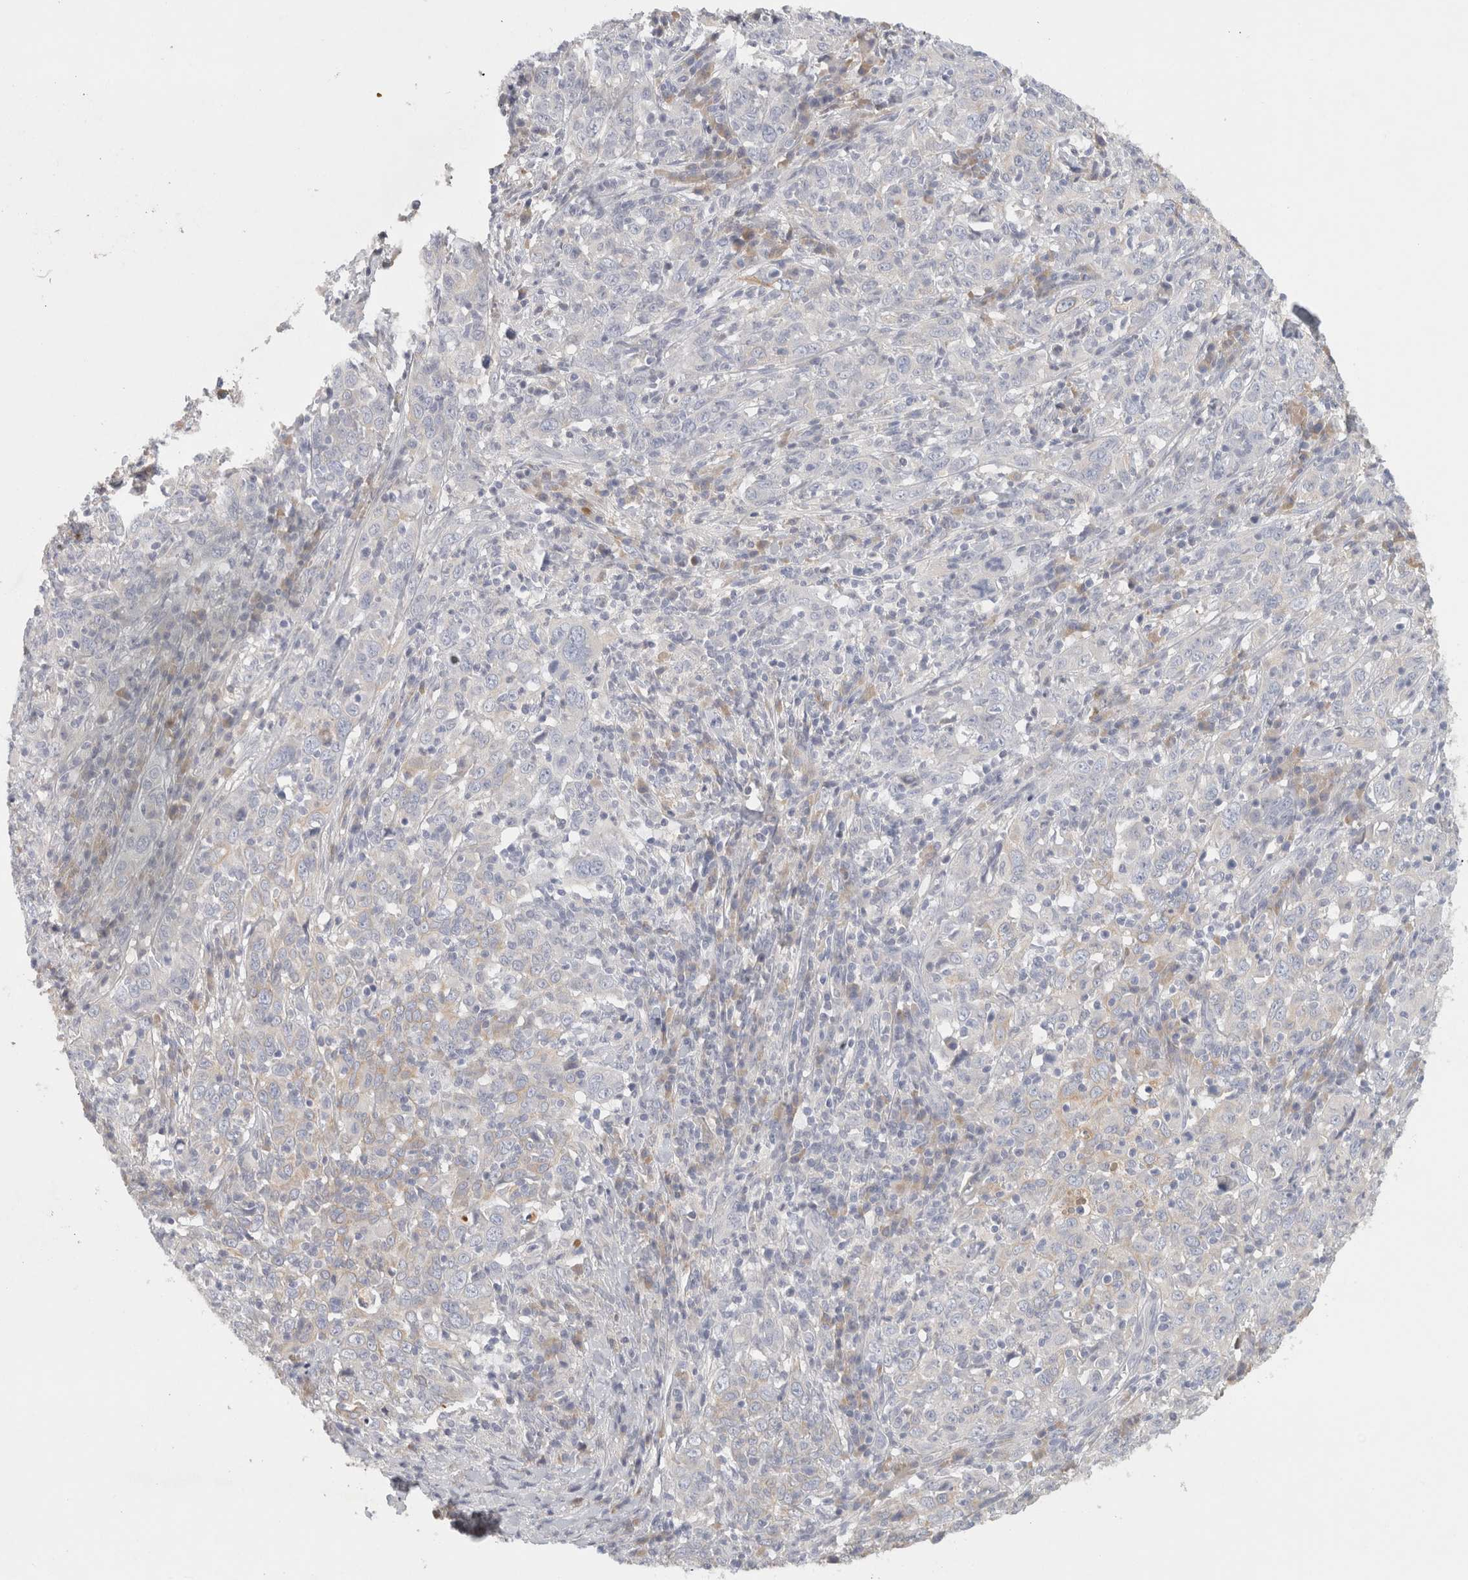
{"staining": {"intensity": "negative", "quantity": "none", "location": "none"}, "tissue": "cervical cancer", "cell_type": "Tumor cells", "image_type": "cancer", "snomed": [{"axis": "morphology", "description": "Squamous cell carcinoma, NOS"}, {"axis": "topography", "description": "Cervix"}], "caption": "Protein analysis of squamous cell carcinoma (cervical) reveals no significant expression in tumor cells.", "gene": "STK31", "patient": {"sex": "female", "age": 46}}